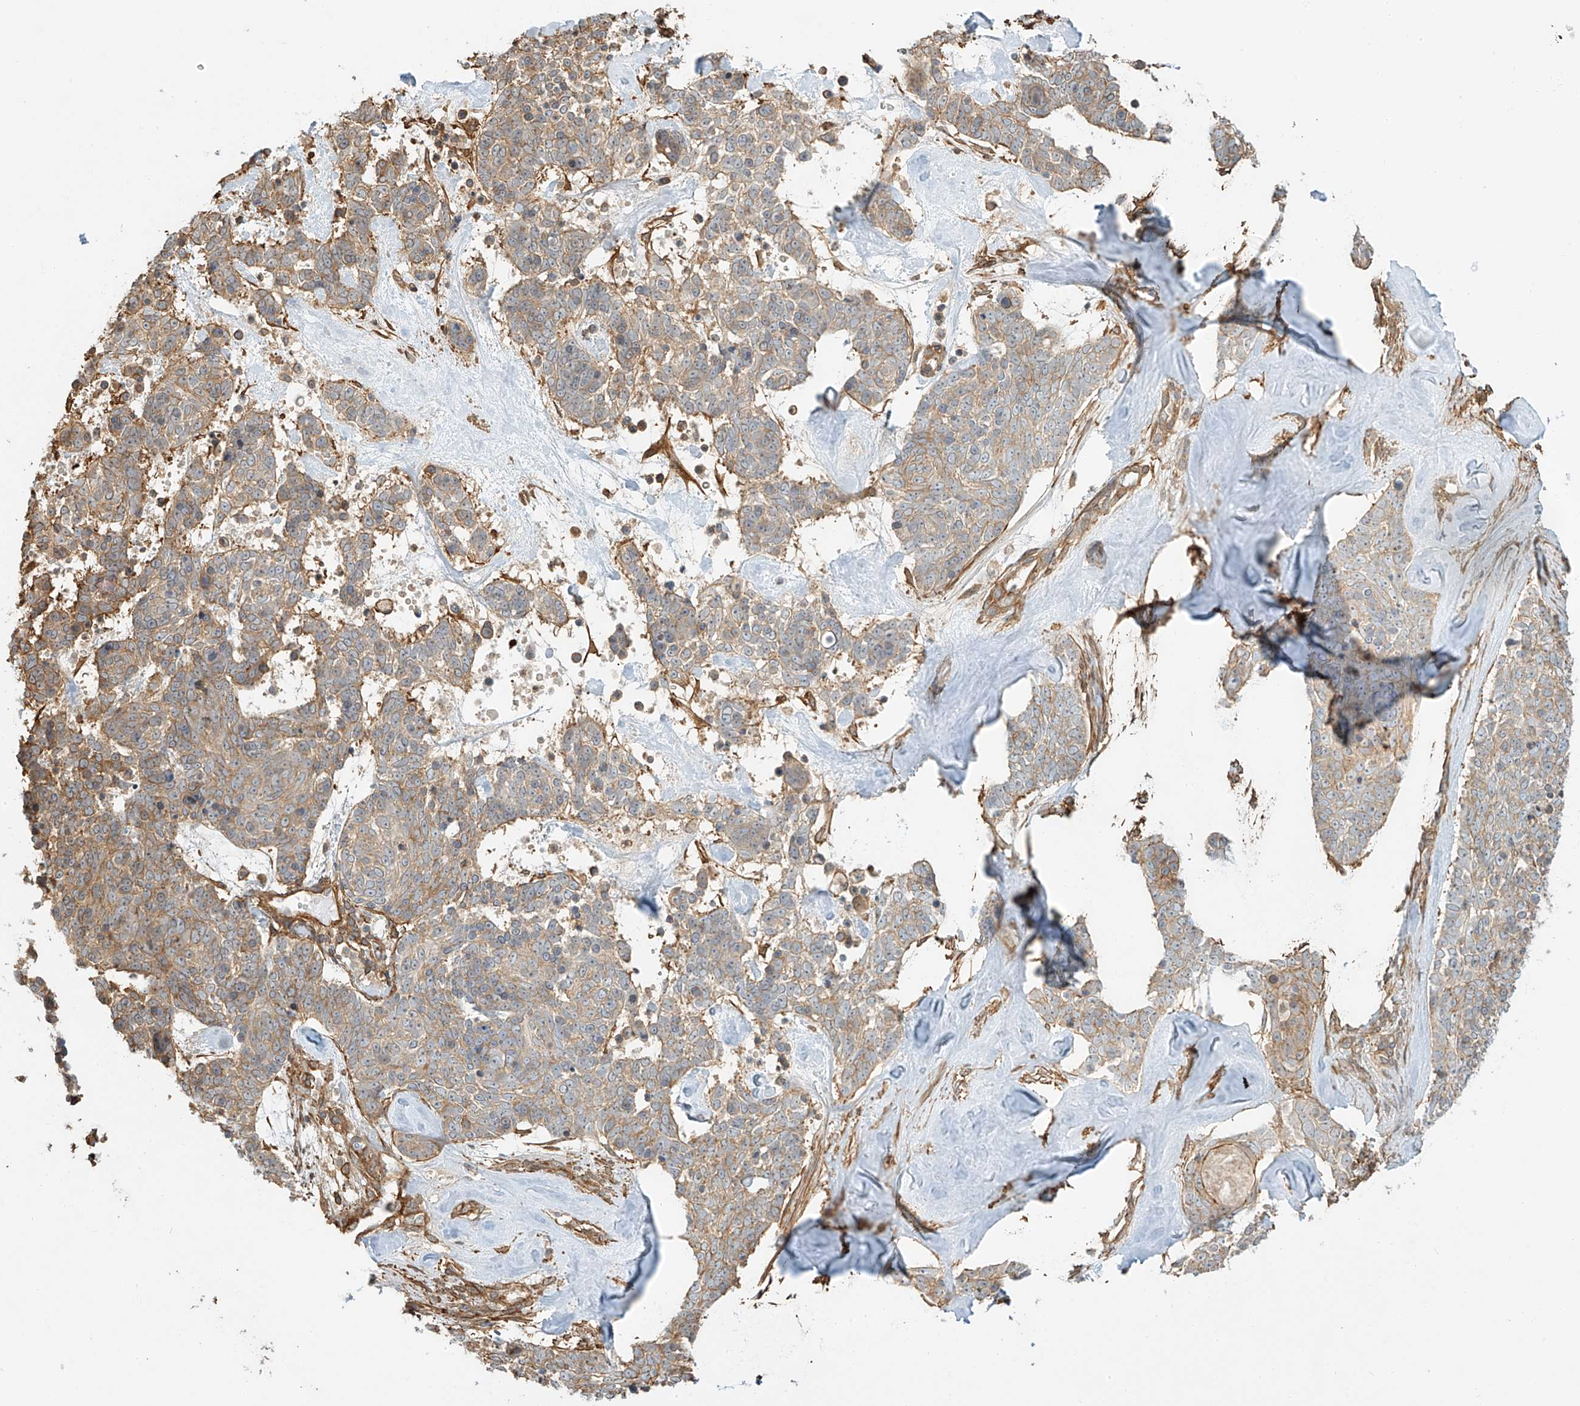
{"staining": {"intensity": "moderate", "quantity": "25%-75%", "location": "cytoplasmic/membranous"}, "tissue": "skin cancer", "cell_type": "Tumor cells", "image_type": "cancer", "snomed": [{"axis": "morphology", "description": "Basal cell carcinoma"}, {"axis": "topography", "description": "Skin"}], "caption": "Skin cancer stained with a brown dye reveals moderate cytoplasmic/membranous positive positivity in approximately 25%-75% of tumor cells.", "gene": "CSMD3", "patient": {"sex": "female", "age": 81}}